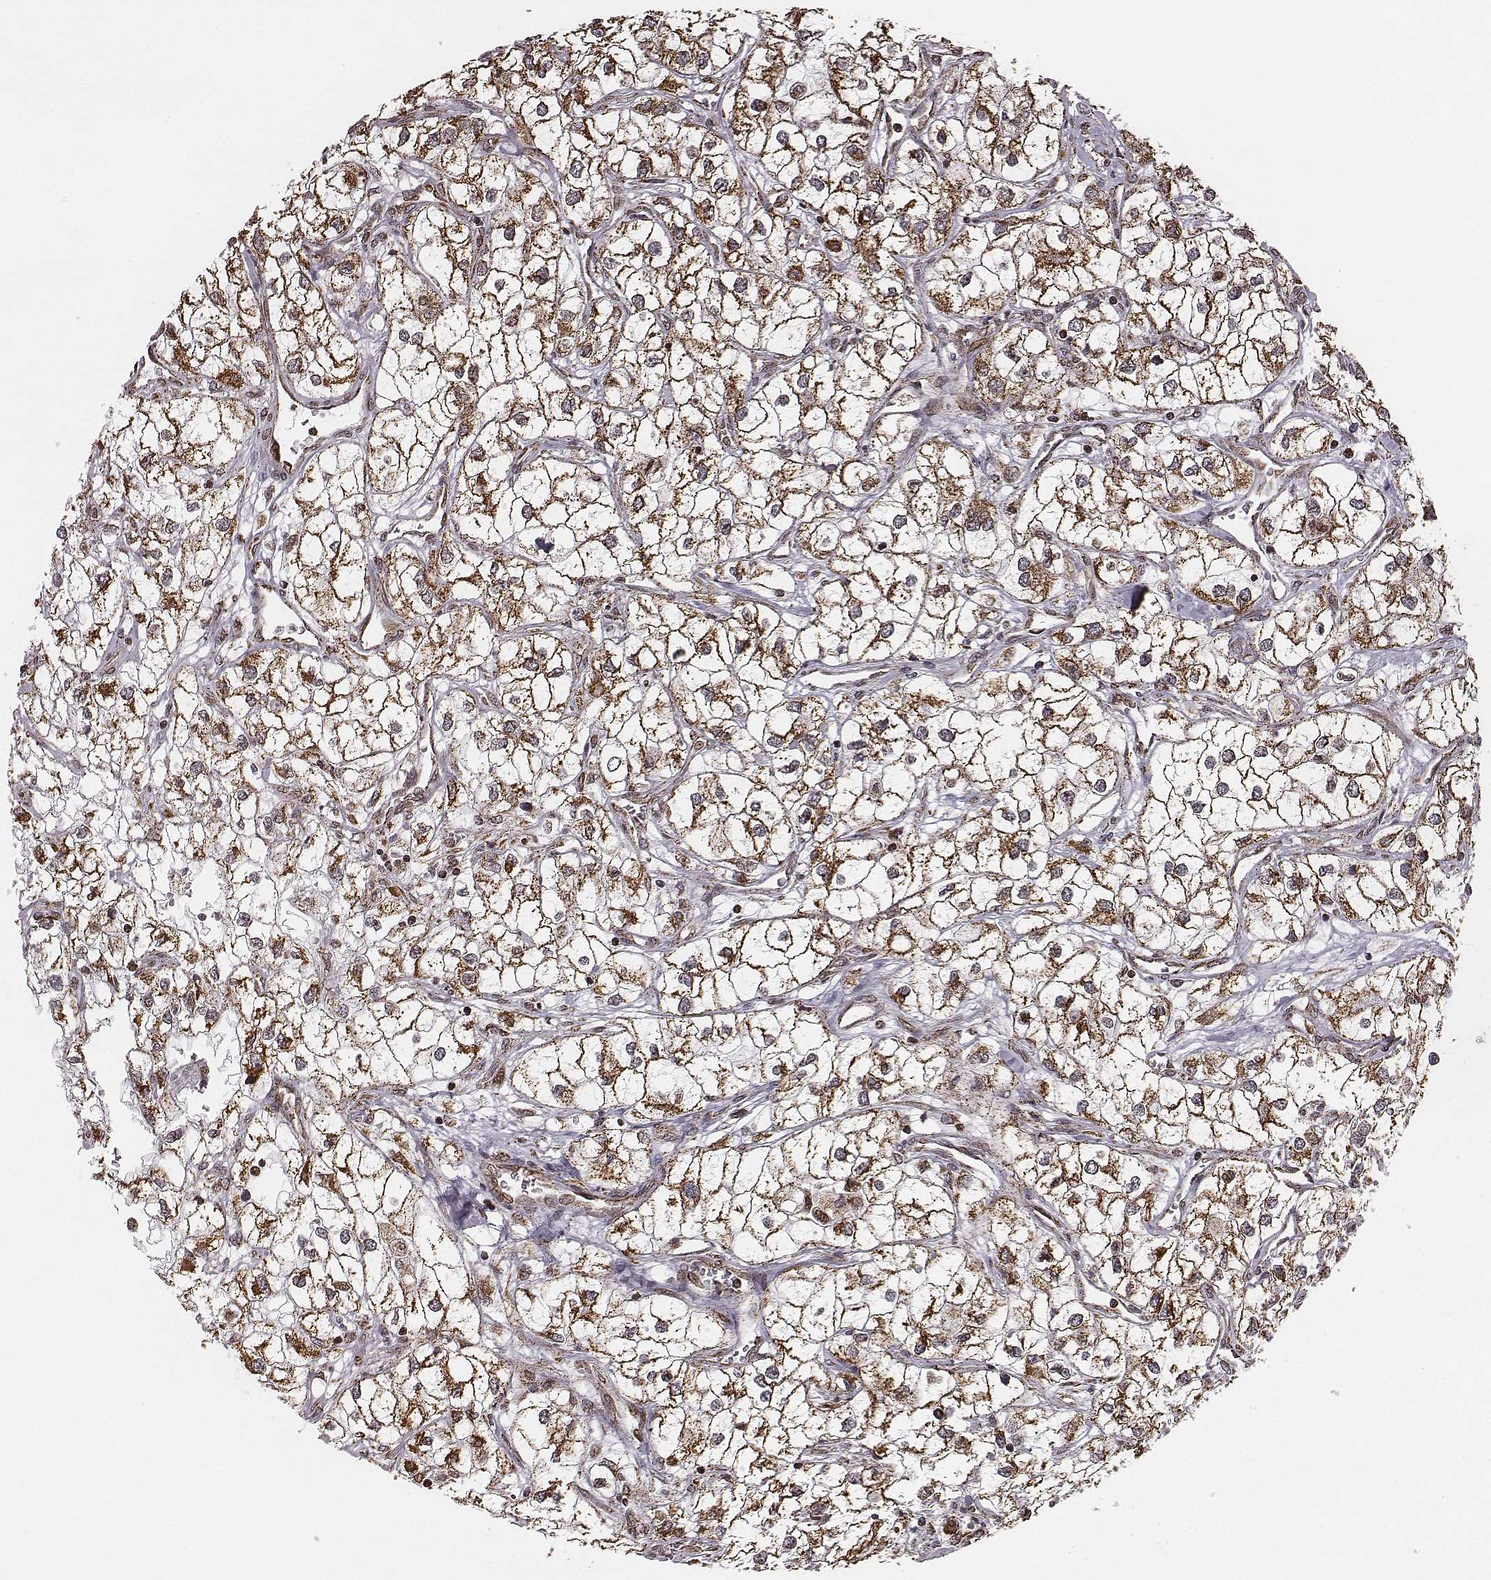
{"staining": {"intensity": "strong", "quantity": ">75%", "location": "cytoplasmic/membranous"}, "tissue": "renal cancer", "cell_type": "Tumor cells", "image_type": "cancer", "snomed": [{"axis": "morphology", "description": "Adenocarcinoma, NOS"}, {"axis": "topography", "description": "Kidney"}], "caption": "Human renal cancer stained for a protein (brown) reveals strong cytoplasmic/membranous positive expression in about >75% of tumor cells.", "gene": "ACOT2", "patient": {"sex": "male", "age": 59}}